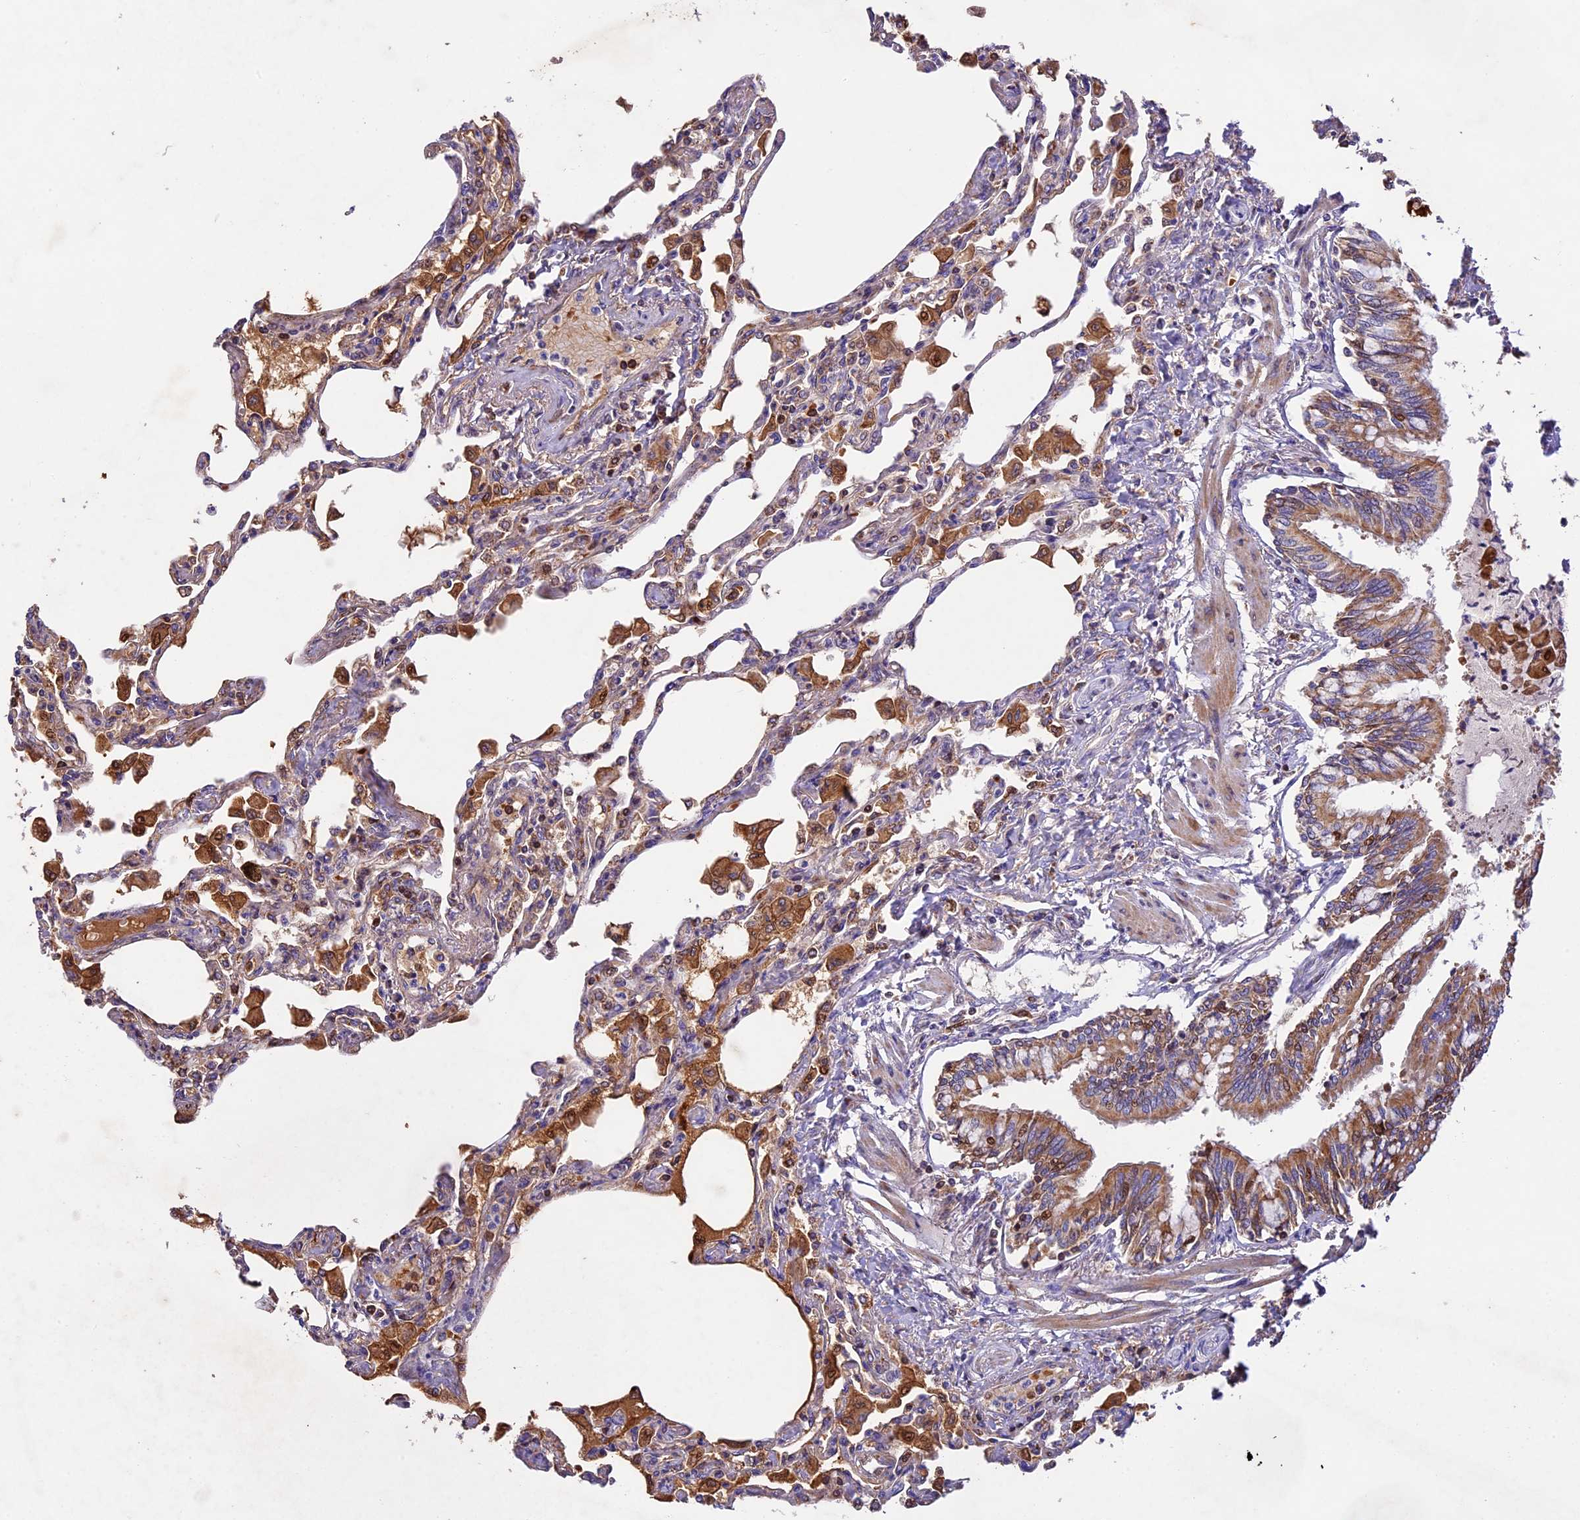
{"staining": {"intensity": "weak", "quantity": "<25%", "location": "cytoplasmic/membranous"}, "tissue": "lung", "cell_type": "Alveolar cells", "image_type": "normal", "snomed": [{"axis": "morphology", "description": "Normal tissue, NOS"}, {"axis": "topography", "description": "Bronchus"}, {"axis": "topography", "description": "Lung"}], "caption": "This is an immunohistochemistry (IHC) image of normal human lung. There is no expression in alveolar cells.", "gene": "OCEL1", "patient": {"sex": "female", "age": 49}}